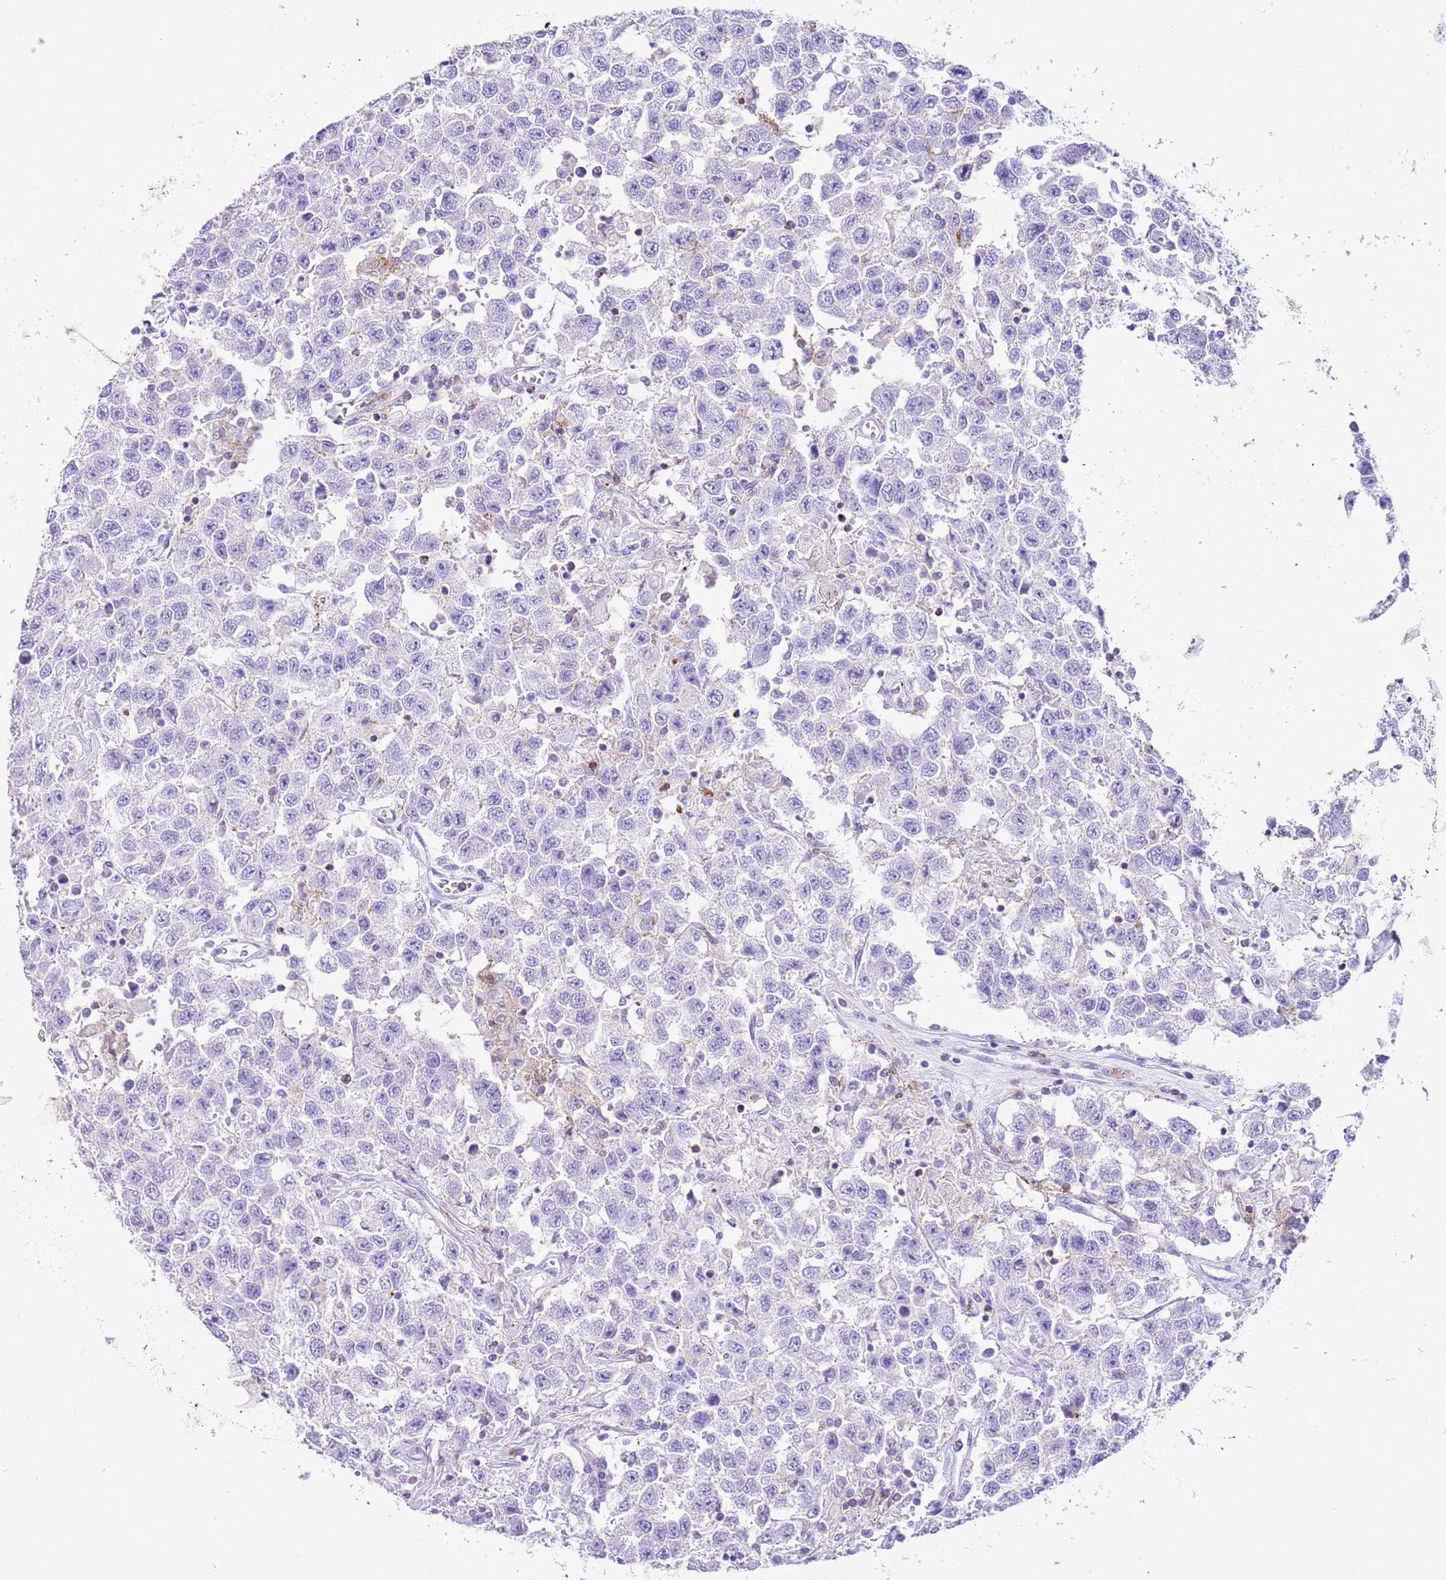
{"staining": {"intensity": "negative", "quantity": "none", "location": "none"}, "tissue": "testis cancer", "cell_type": "Tumor cells", "image_type": "cancer", "snomed": [{"axis": "morphology", "description": "Seminoma, NOS"}, {"axis": "topography", "description": "Testis"}], "caption": "IHC of human testis cancer (seminoma) shows no staining in tumor cells.", "gene": "ALDH3A1", "patient": {"sex": "male", "age": 41}}